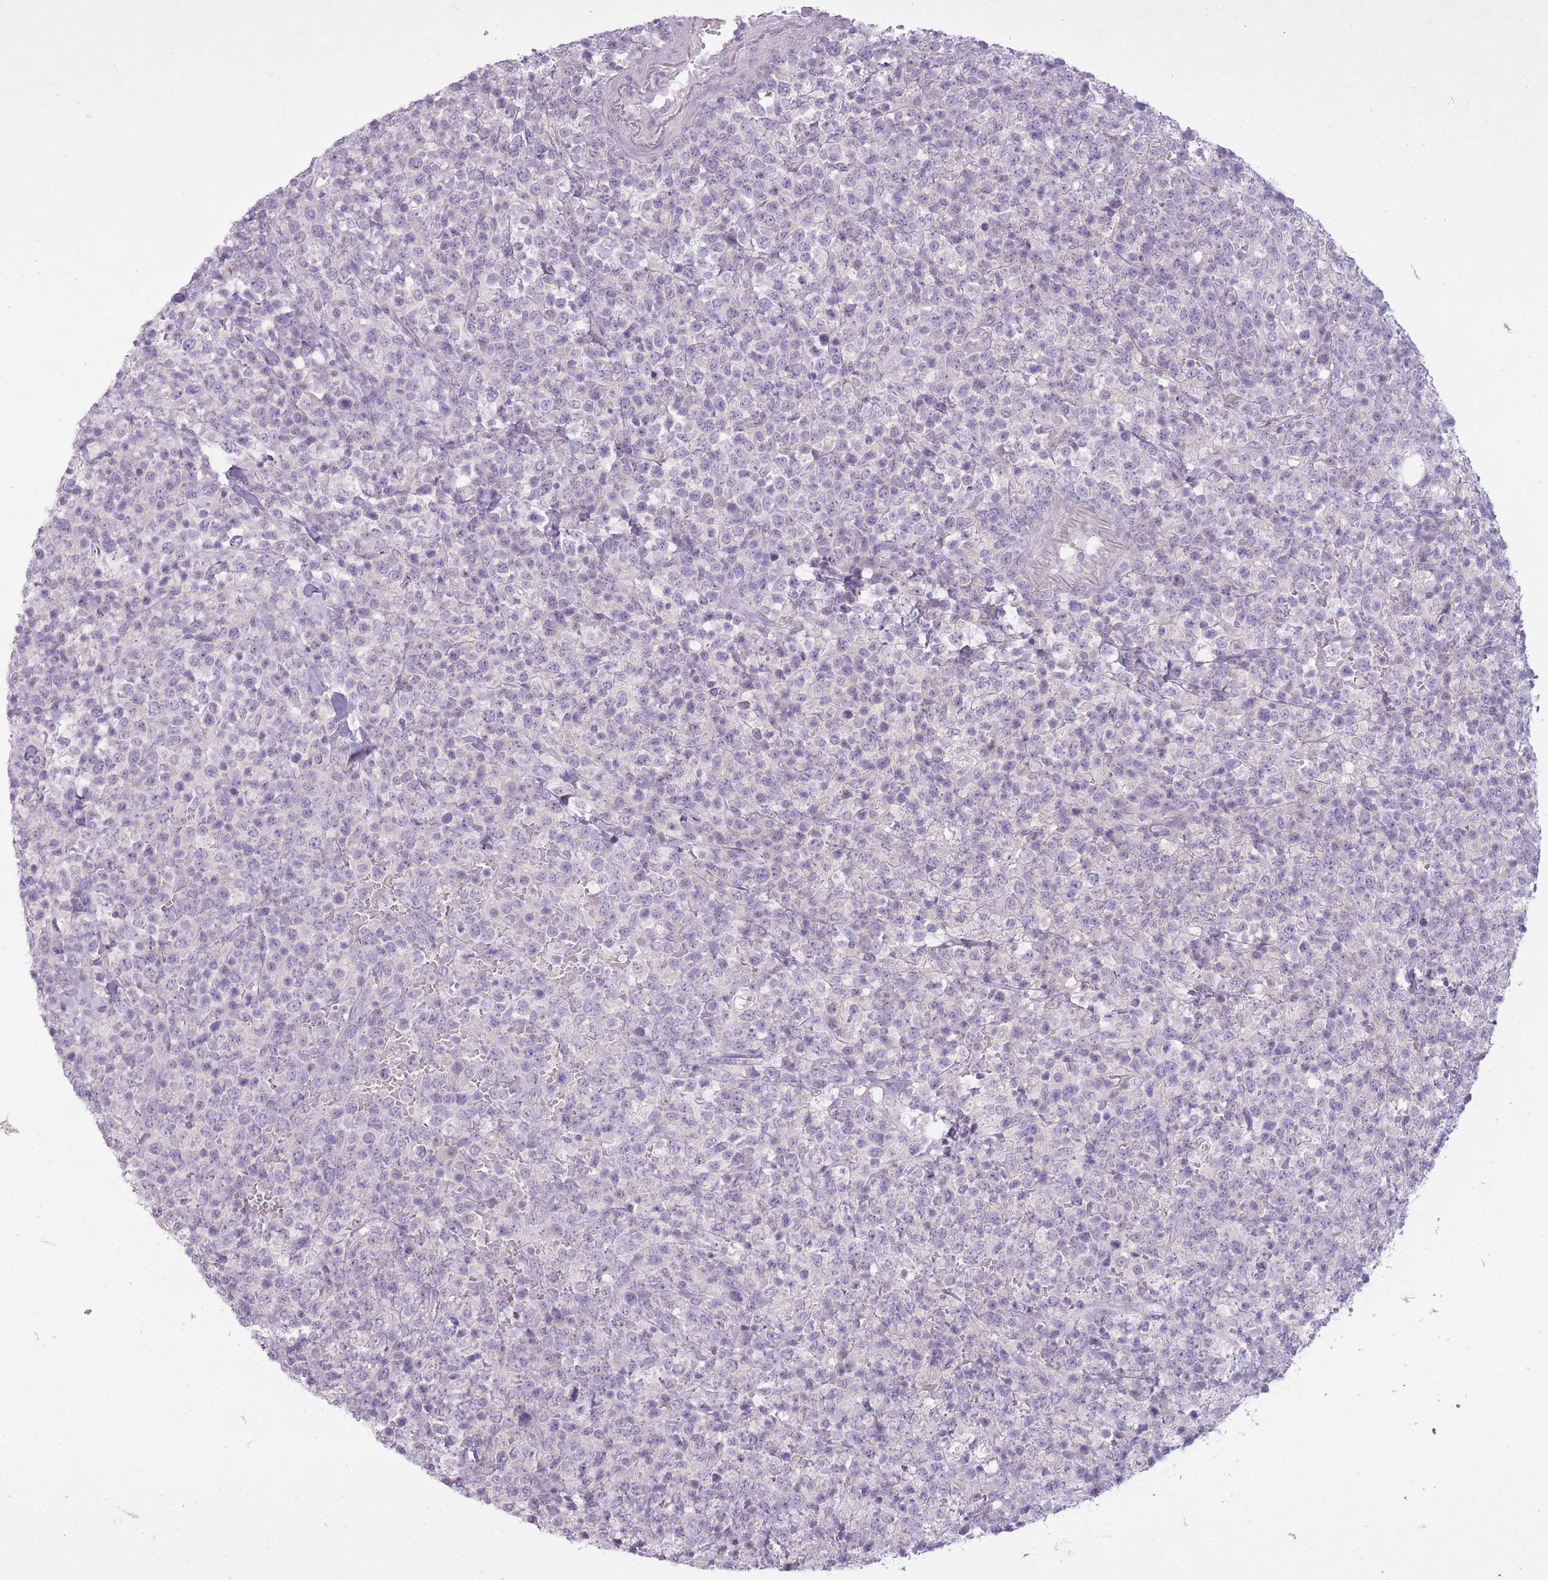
{"staining": {"intensity": "negative", "quantity": "none", "location": "none"}, "tissue": "lymphoma", "cell_type": "Tumor cells", "image_type": "cancer", "snomed": [{"axis": "morphology", "description": "Malignant lymphoma, non-Hodgkin's type, High grade"}, {"axis": "topography", "description": "Colon"}], "caption": "This is an immunohistochemistry image of lymphoma. There is no expression in tumor cells.", "gene": "FAM43B", "patient": {"sex": "female", "age": 53}}